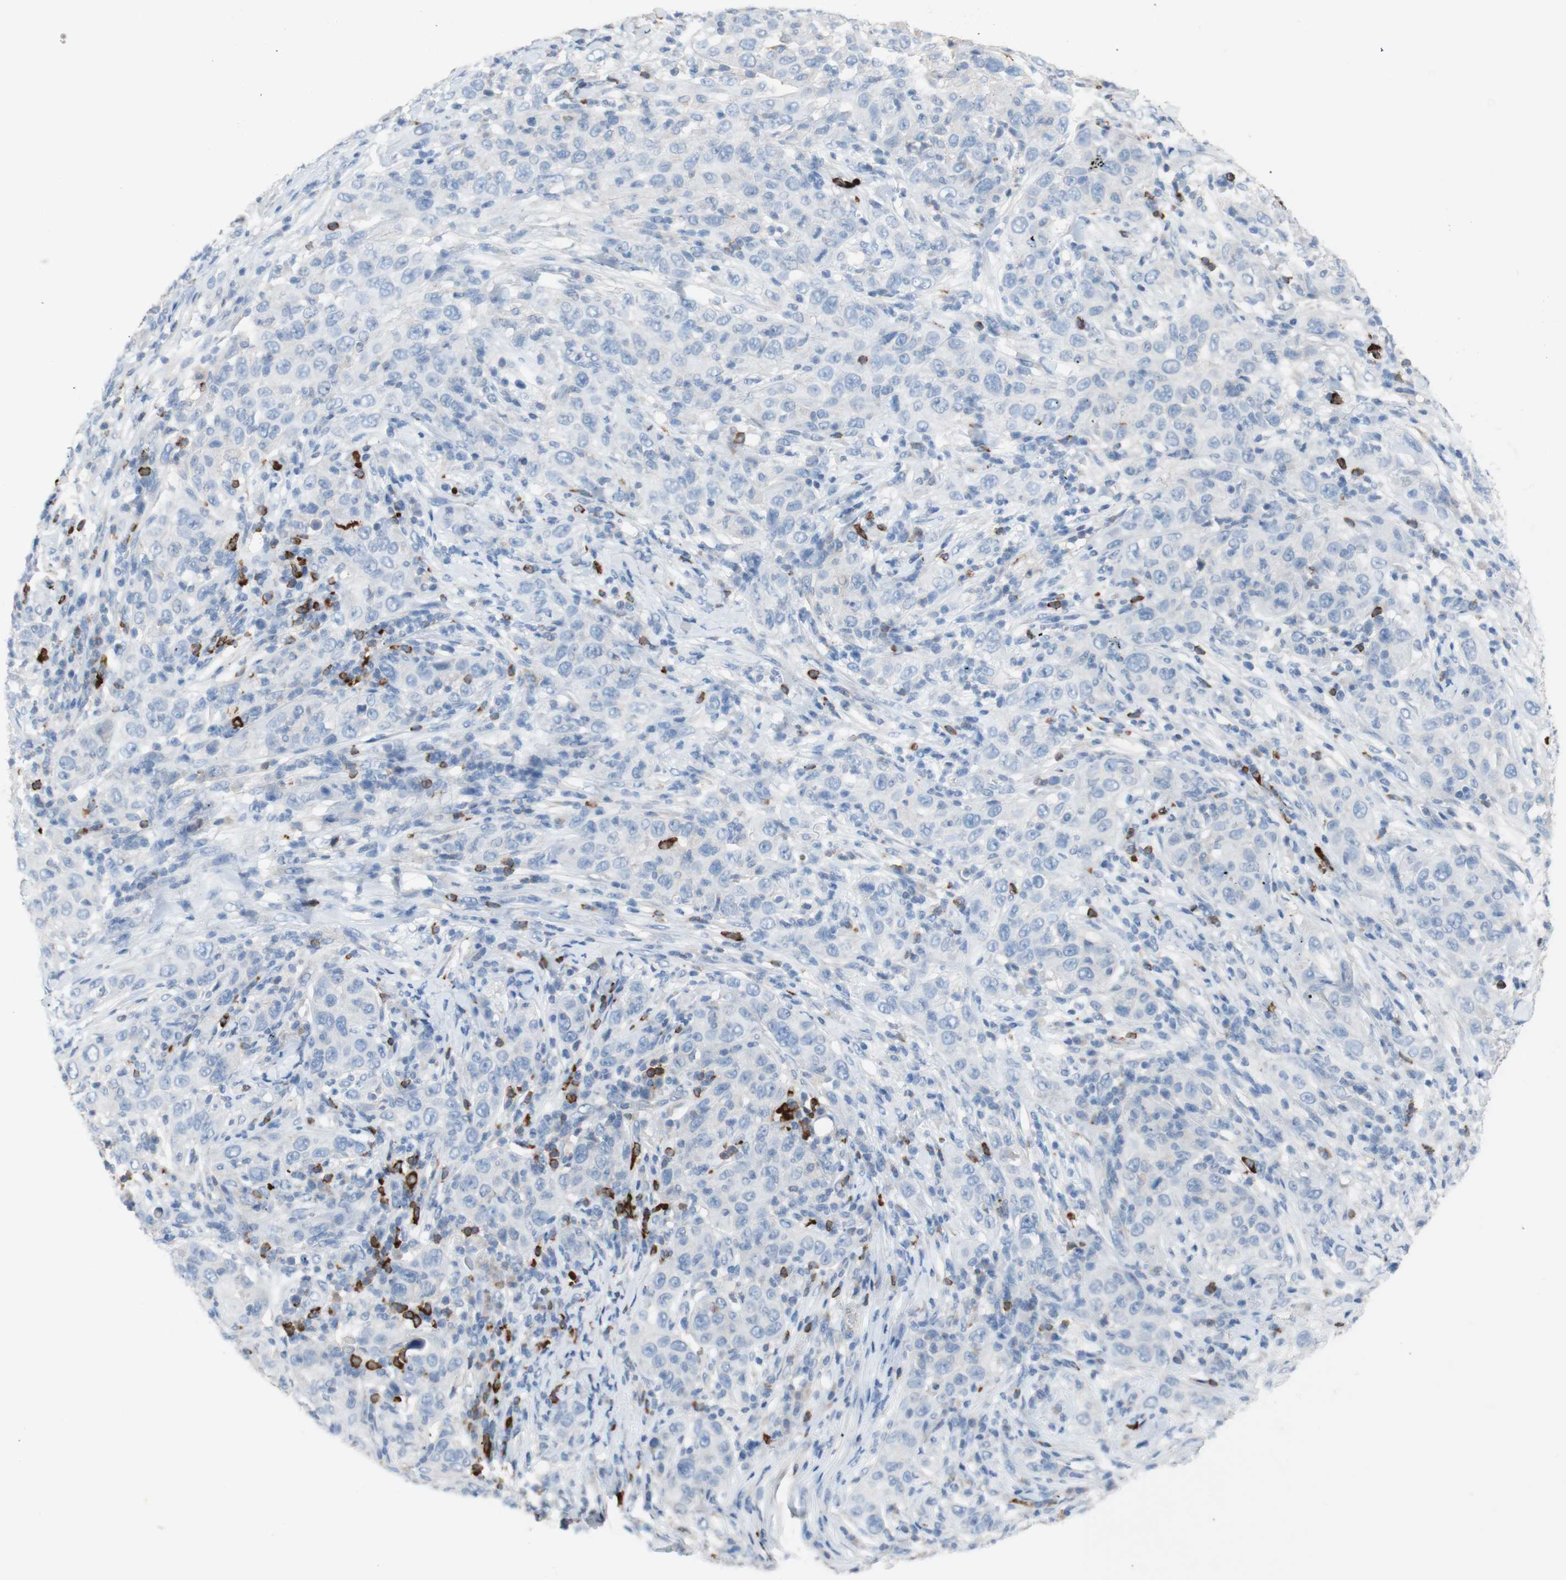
{"staining": {"intensity": "negative", "quantity": "none", "location": "none"}, "tissue": "skin cancer", "cell_type": "Tumor cells", "image_type": "cancer", "snomed": [{"axis": "morphology", "description": "Squamous cell carcinoma, NOS"}, {"axis": "topography", "description": "Skin"}], "caption": "Tumor cells are negative for brown protein staining in skin cancer.", "gene": "PACSIN1", "patient": {"sex": "female", "age": 88}}